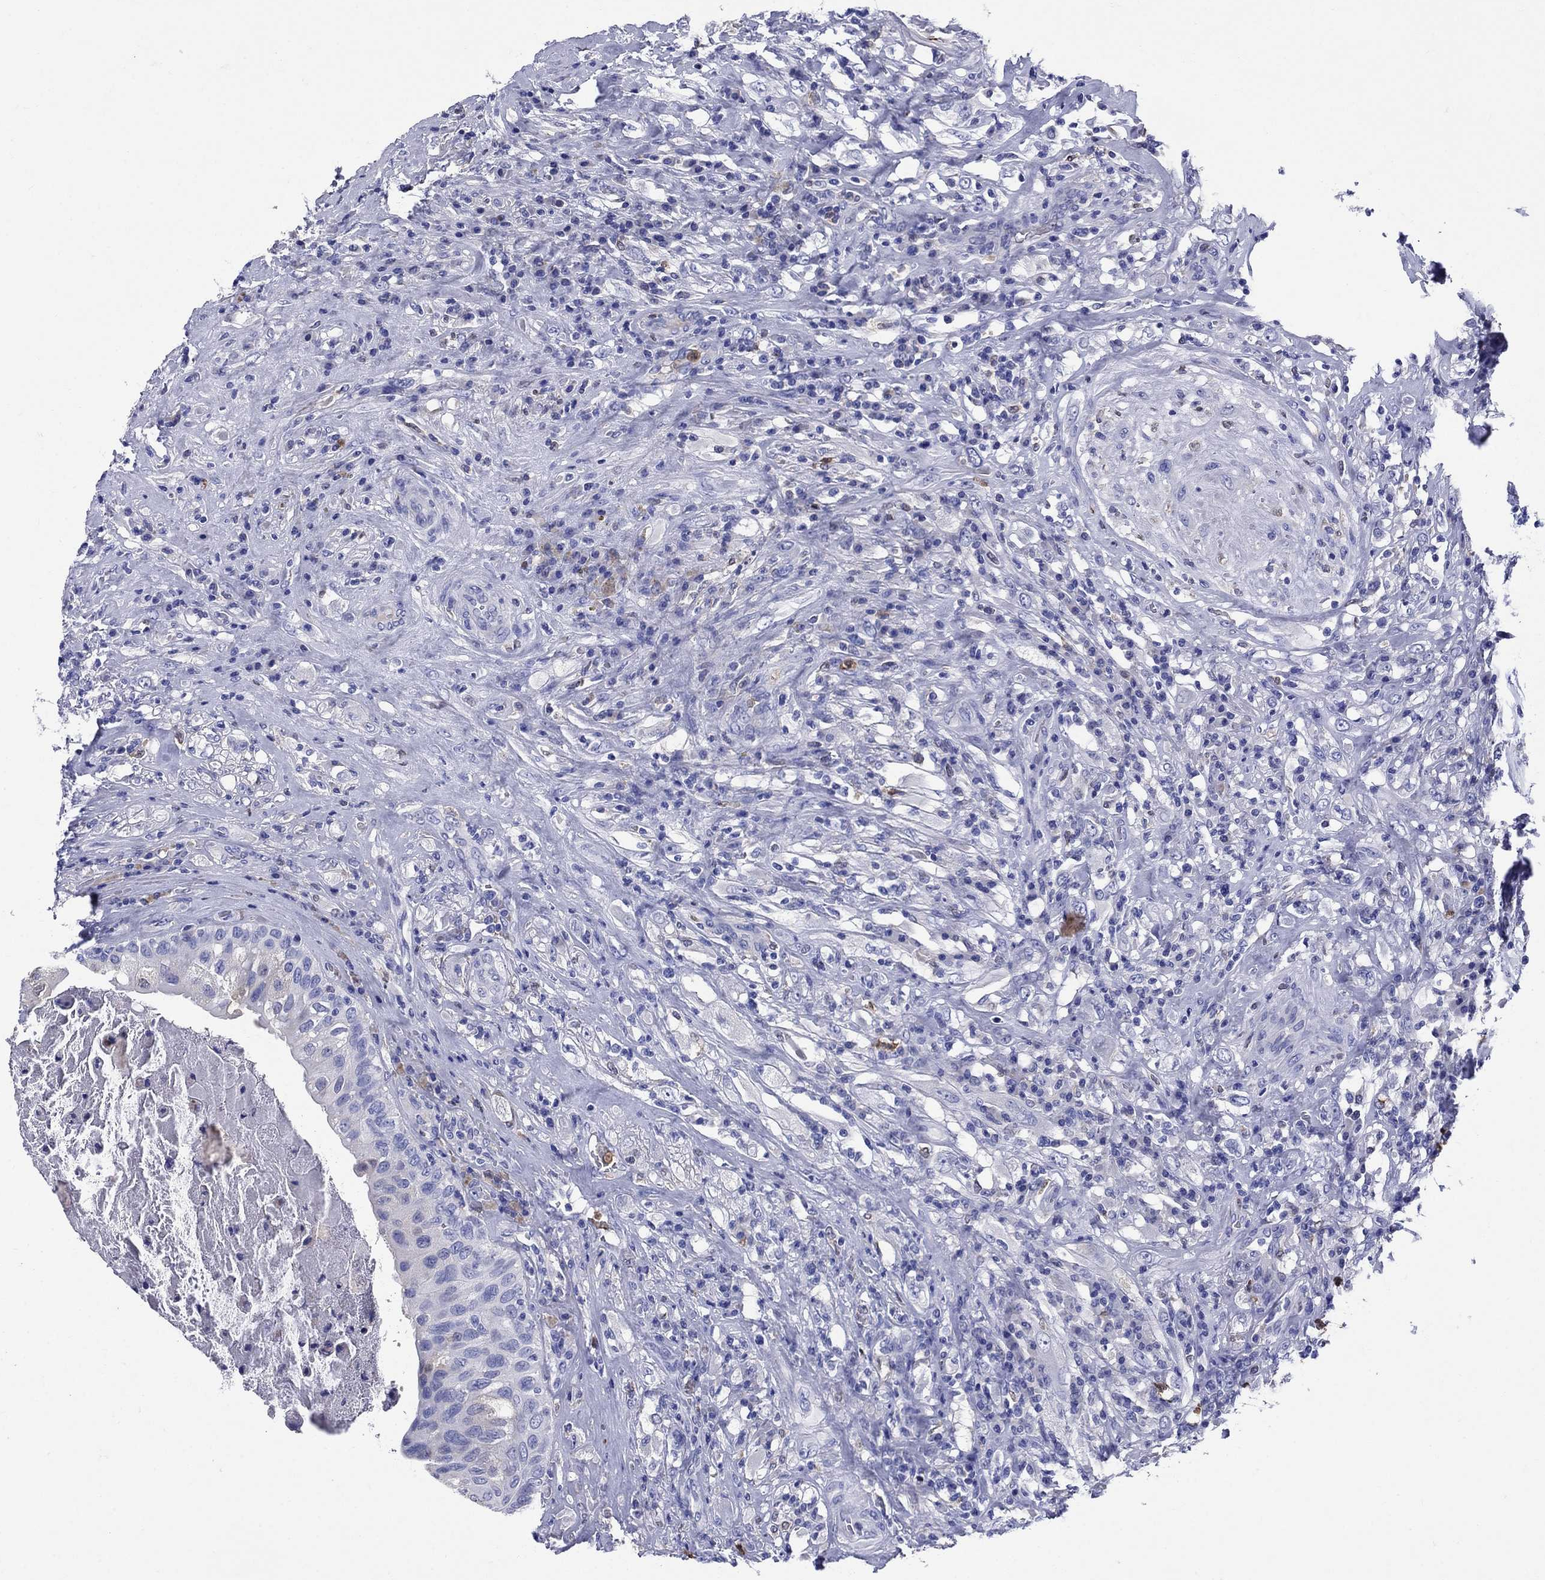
{"staining": {"intensity": "negative", "quantity": "none", "location": "none"}, "tissue": "testis cancer", "cell_type": "Tumor cells", "image_type": "cancer", "snomed": [{"axis": "morphology", "description": "Necrosis, NOS"}, {"axis": "morphology", "description": "Carcinoma, Embryonal, NOS"}, {"axis": "topography", "description": "Testis"}], "caption": "Immunohistochemical staining of human testis cancer (embryonal carcinoma) shows no significant positivity in tumor cells.", "gene": "TFR2", "patient": {"sex": "male", "age": 19}}